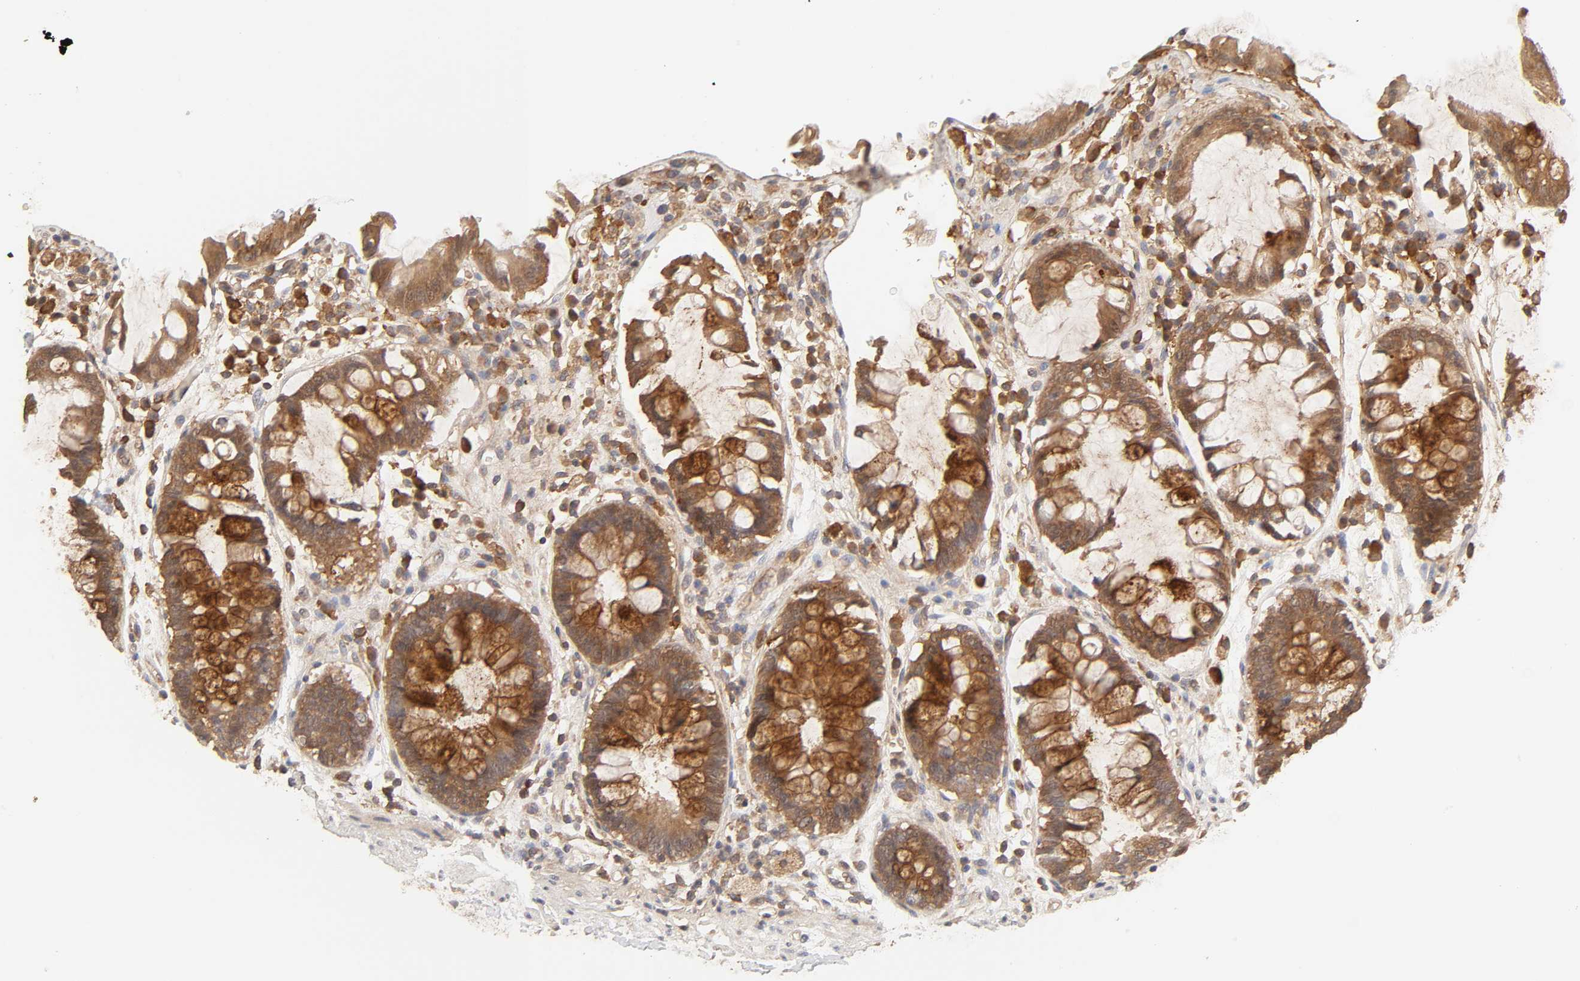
{"staining": {"intensity": "moderate", "quantity": ">75%", "location": "cytoplasmic/membranous"}, "tissue": "rectum", "cell_type": "Glandular cells", "image_type": "normal", "snomed": [{"axis": "morphology", "description": "Normal tissue, NOS"}, {"axis": "topography", "description": "Rectum"}], "caption": "Moderate cytoplasmic/membranous protein staining is present in about >75% of glandular cells in rectum. The staining was performed using DAB (3,3'-diaminobenzidine), with brown indicating positive protein expression. Nuclei are stained blue with hematoxylin.", "gene": "AP1G2", "patient": {"sex": "female", "age": 46}}